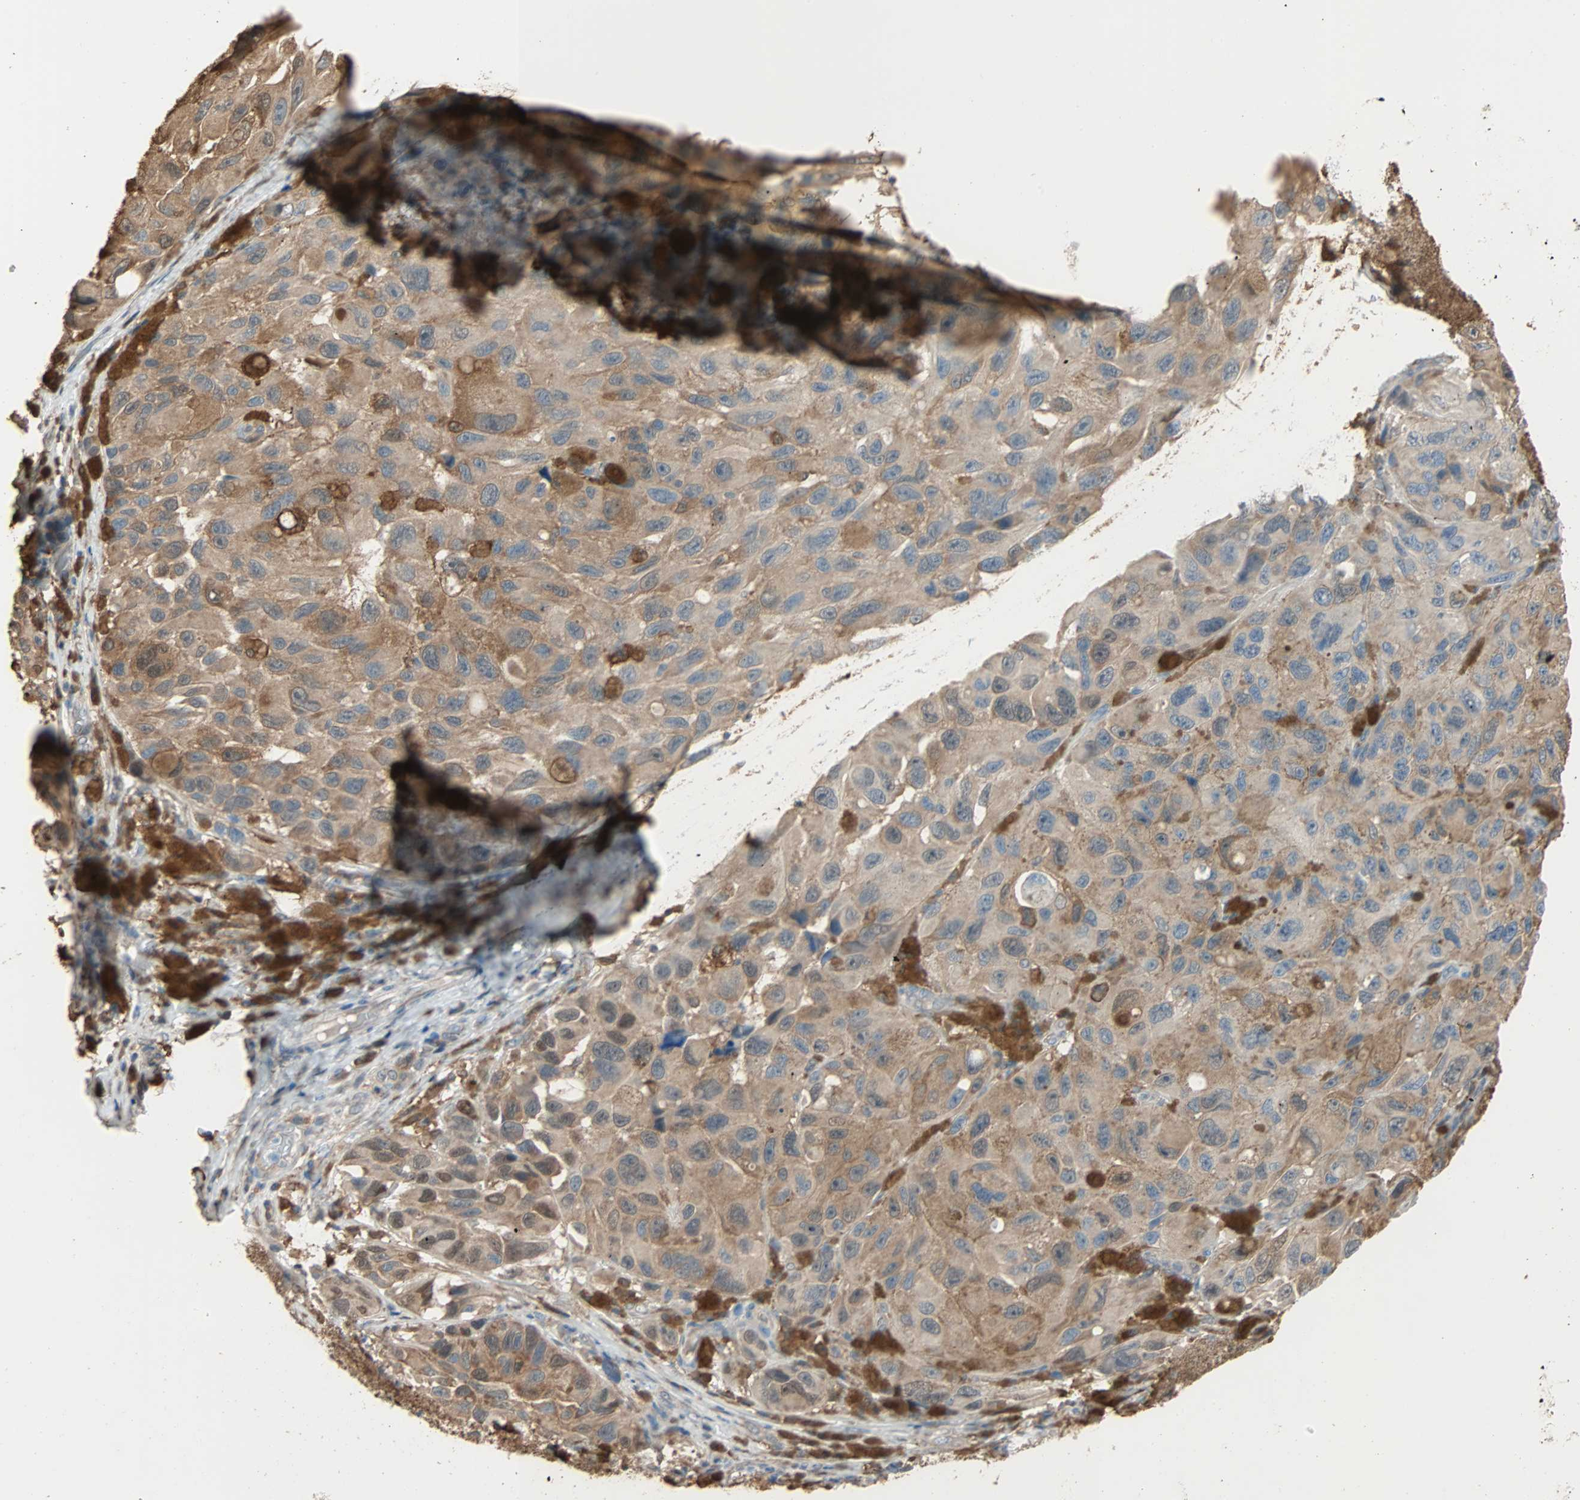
{"staining": {"intensity": "moderate", "quantity": ">75%", "location": "cytoplasmic/membranous,nuclear"}, "tissue": "melanoma", "cell_type": "Tumor cells", "image_type": "cancer", "snomed": [{"axis": "morphology", "description": "Malignant melanoma, NOS"}, {"axis": "topography", "description": "Skin"}], "caption": "Melanoma stained with immunohistochemistry exhibits moderate cytoplasmic/membranous and nuclear positivity in about >75% of tumor cells.", "gene": "PRDX1", "patient": {"sex": "female", "age": 73}}